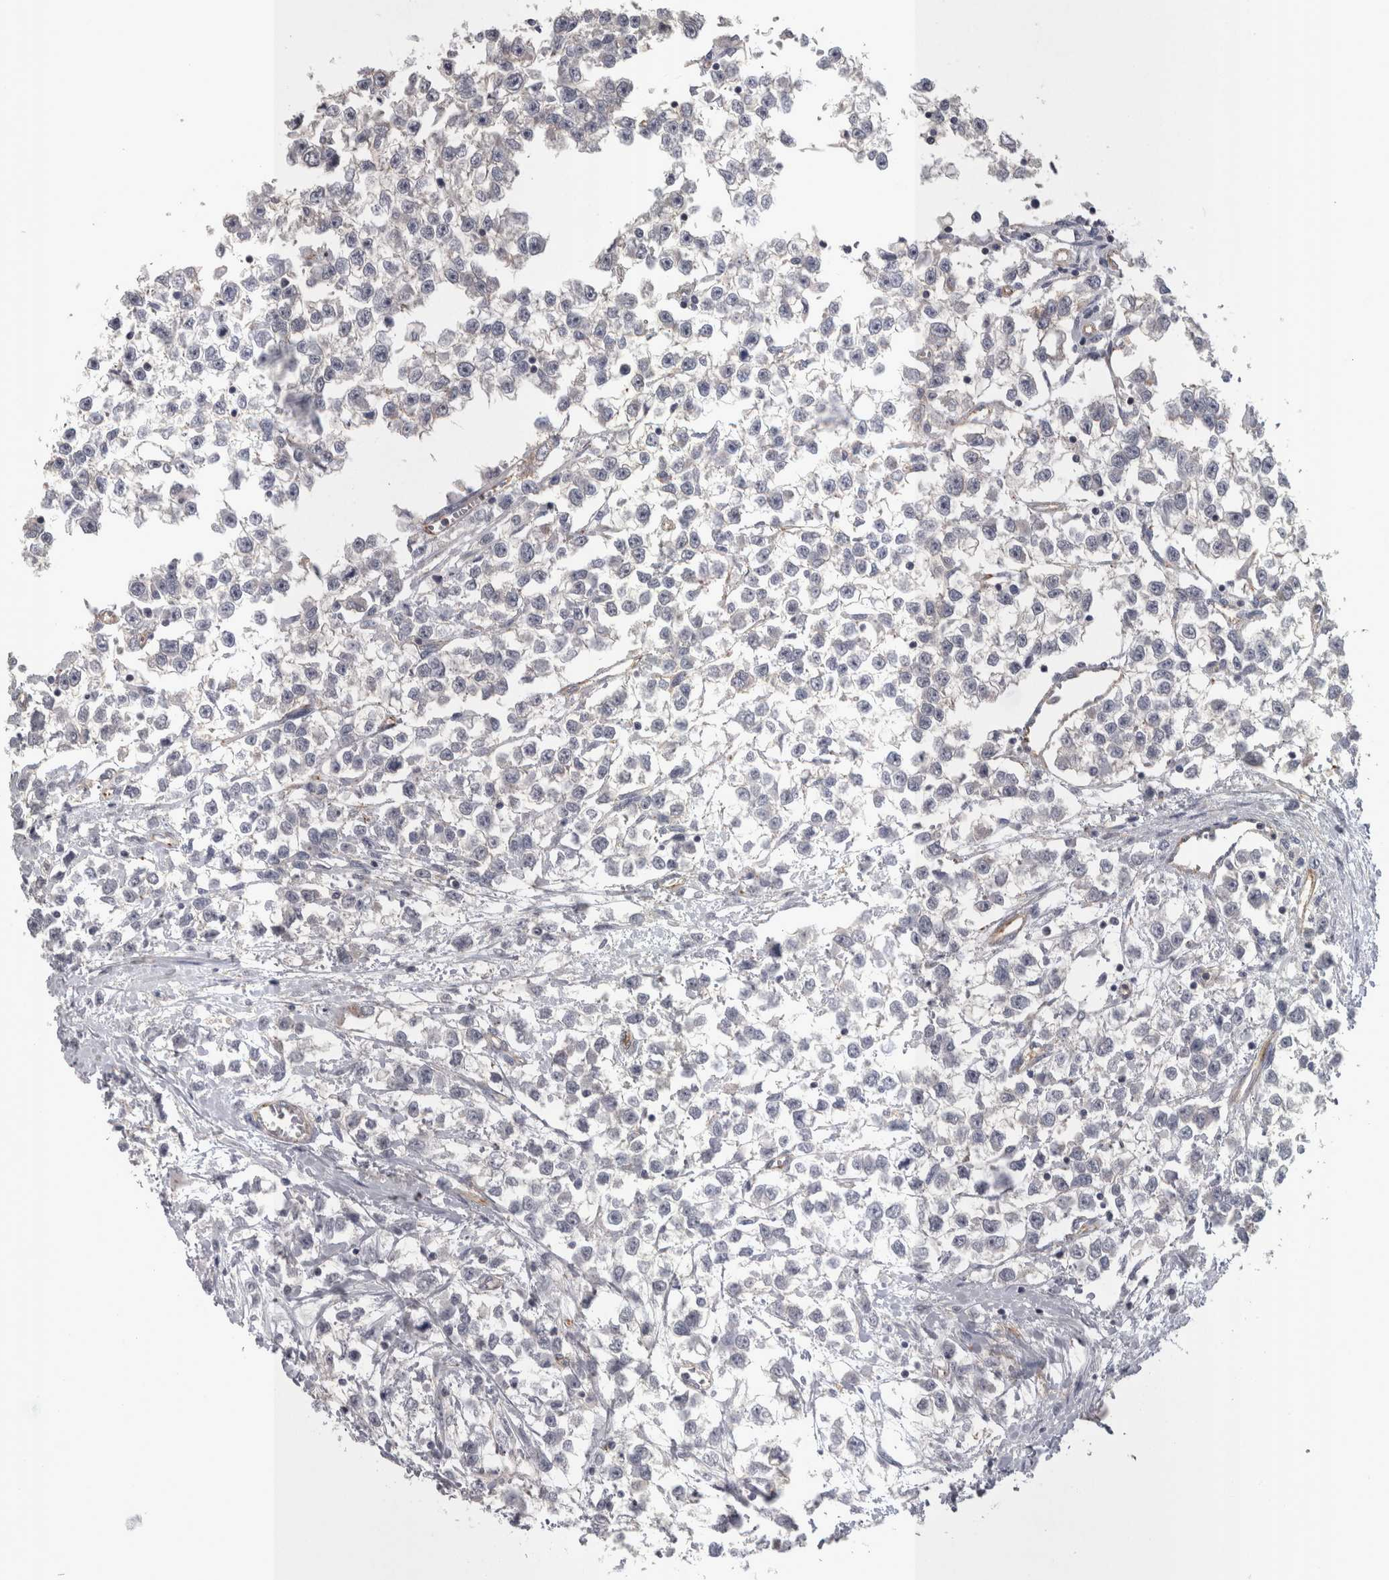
{"staining": {"intensity": "negative", "quantity": "none", "location": "none"}, "tissue": "testis cancer", "cell_type": "Tumor cells", "image_type": "cancer", "snomed": [{"axis": "morphology", "description": "Seminoma, NOS"}, {"axis": "morphology", "description": "Carcinoma, Embryonal, NOS"}, {"axis": "topography", "description": "Testis"}], "caption": "Image shows no significant protein expression in tumor cells of testis cancer.", "gene": "LYZL6", "patient": {"sex": "male", "age": 51}}